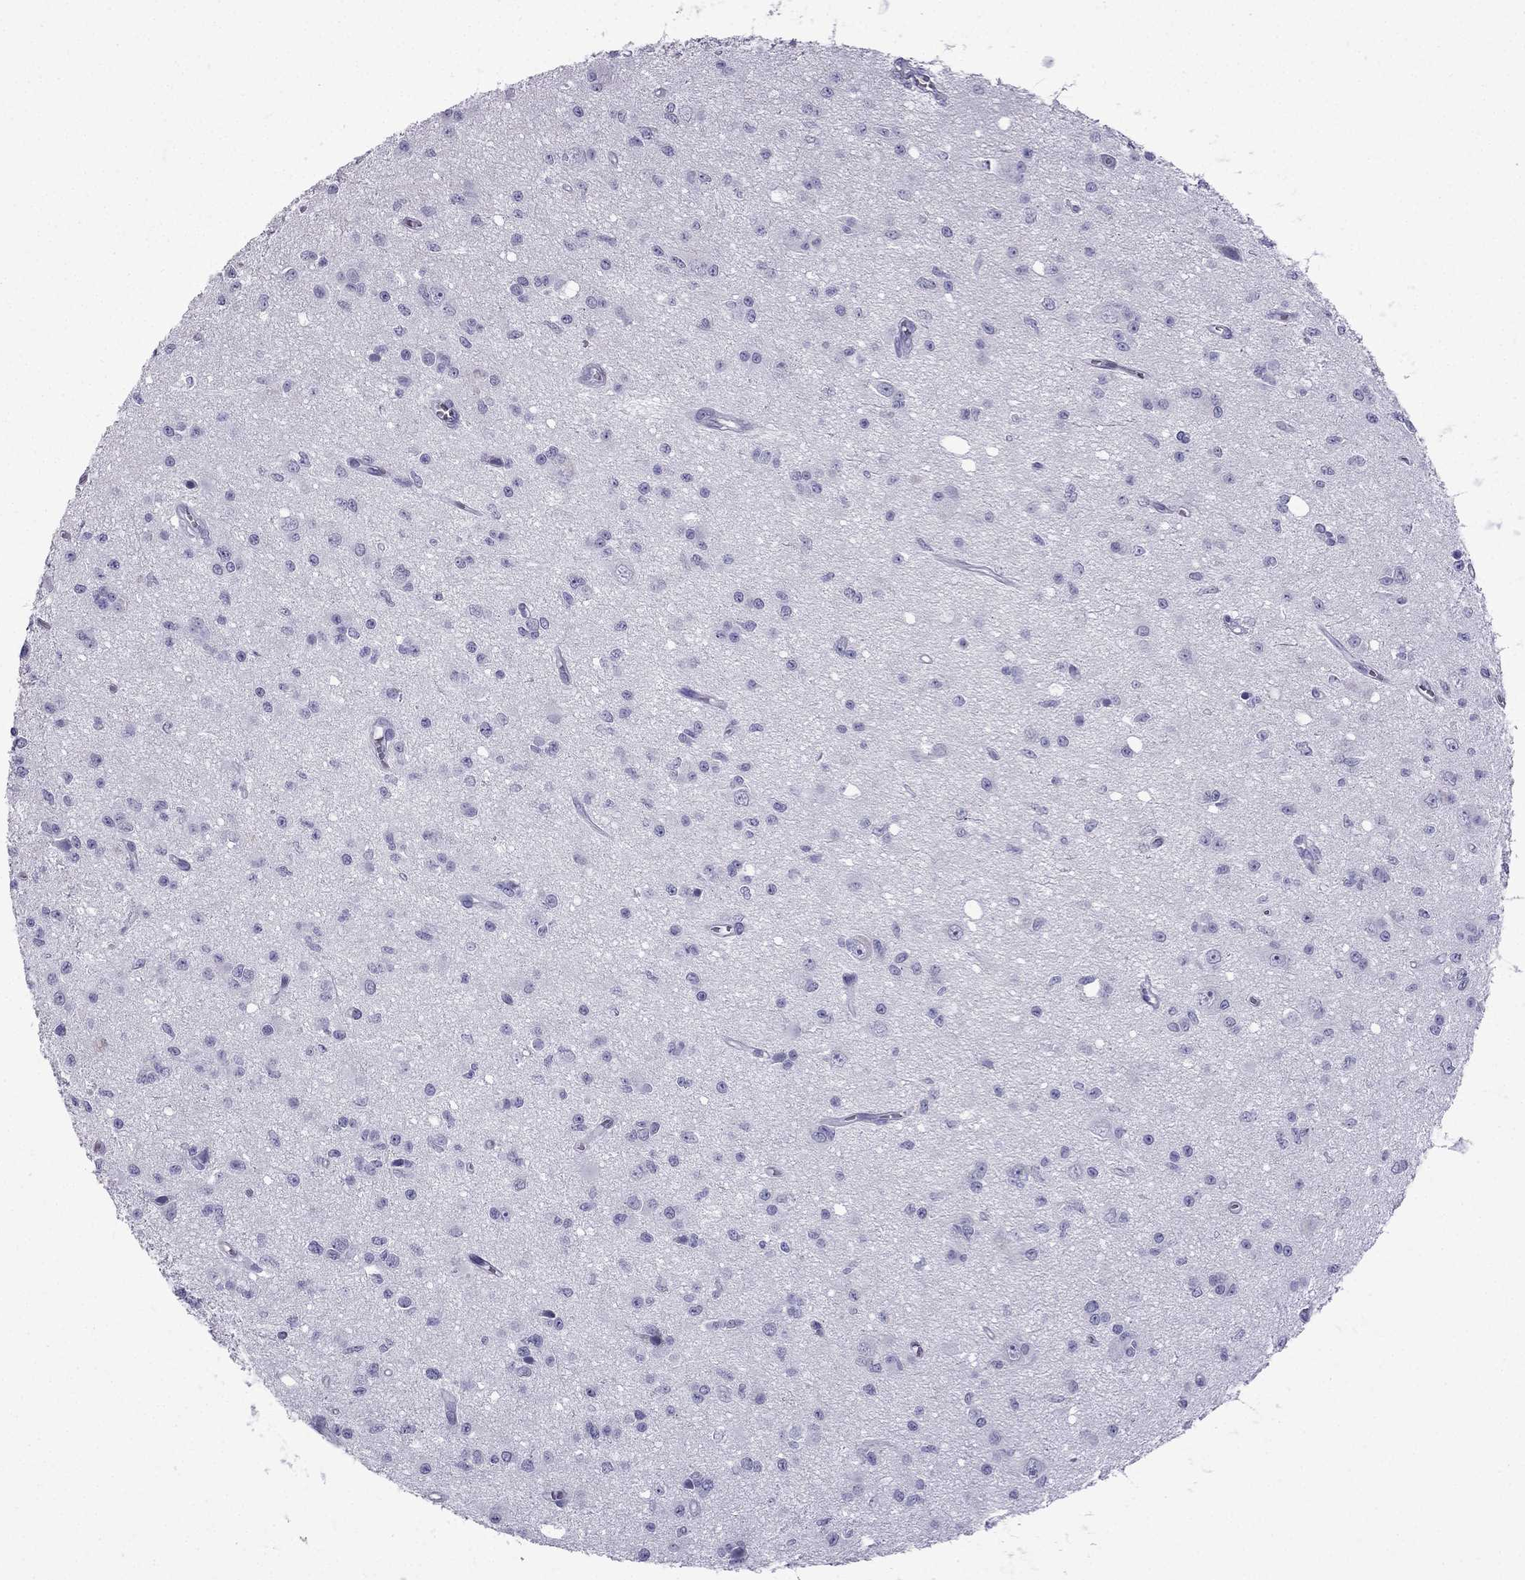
{"staining": {"intensity": "negative", "quantity": "none", "location": "none"}, "tissue": "glioma", "cell_type": "Tumor cells", "image_type": "cancer", "snomed": [{"axis": "morphology", "description": "Glioma, malignant, Low grade"}, {"axis": "topography", "description": "Brain"}], "caption": "A histopathology image of glioma stained for a protein demonstrates no brown staining in tumor cells.", "gene": "GJA8", "patient": {"sex": "female", "age": 45}}